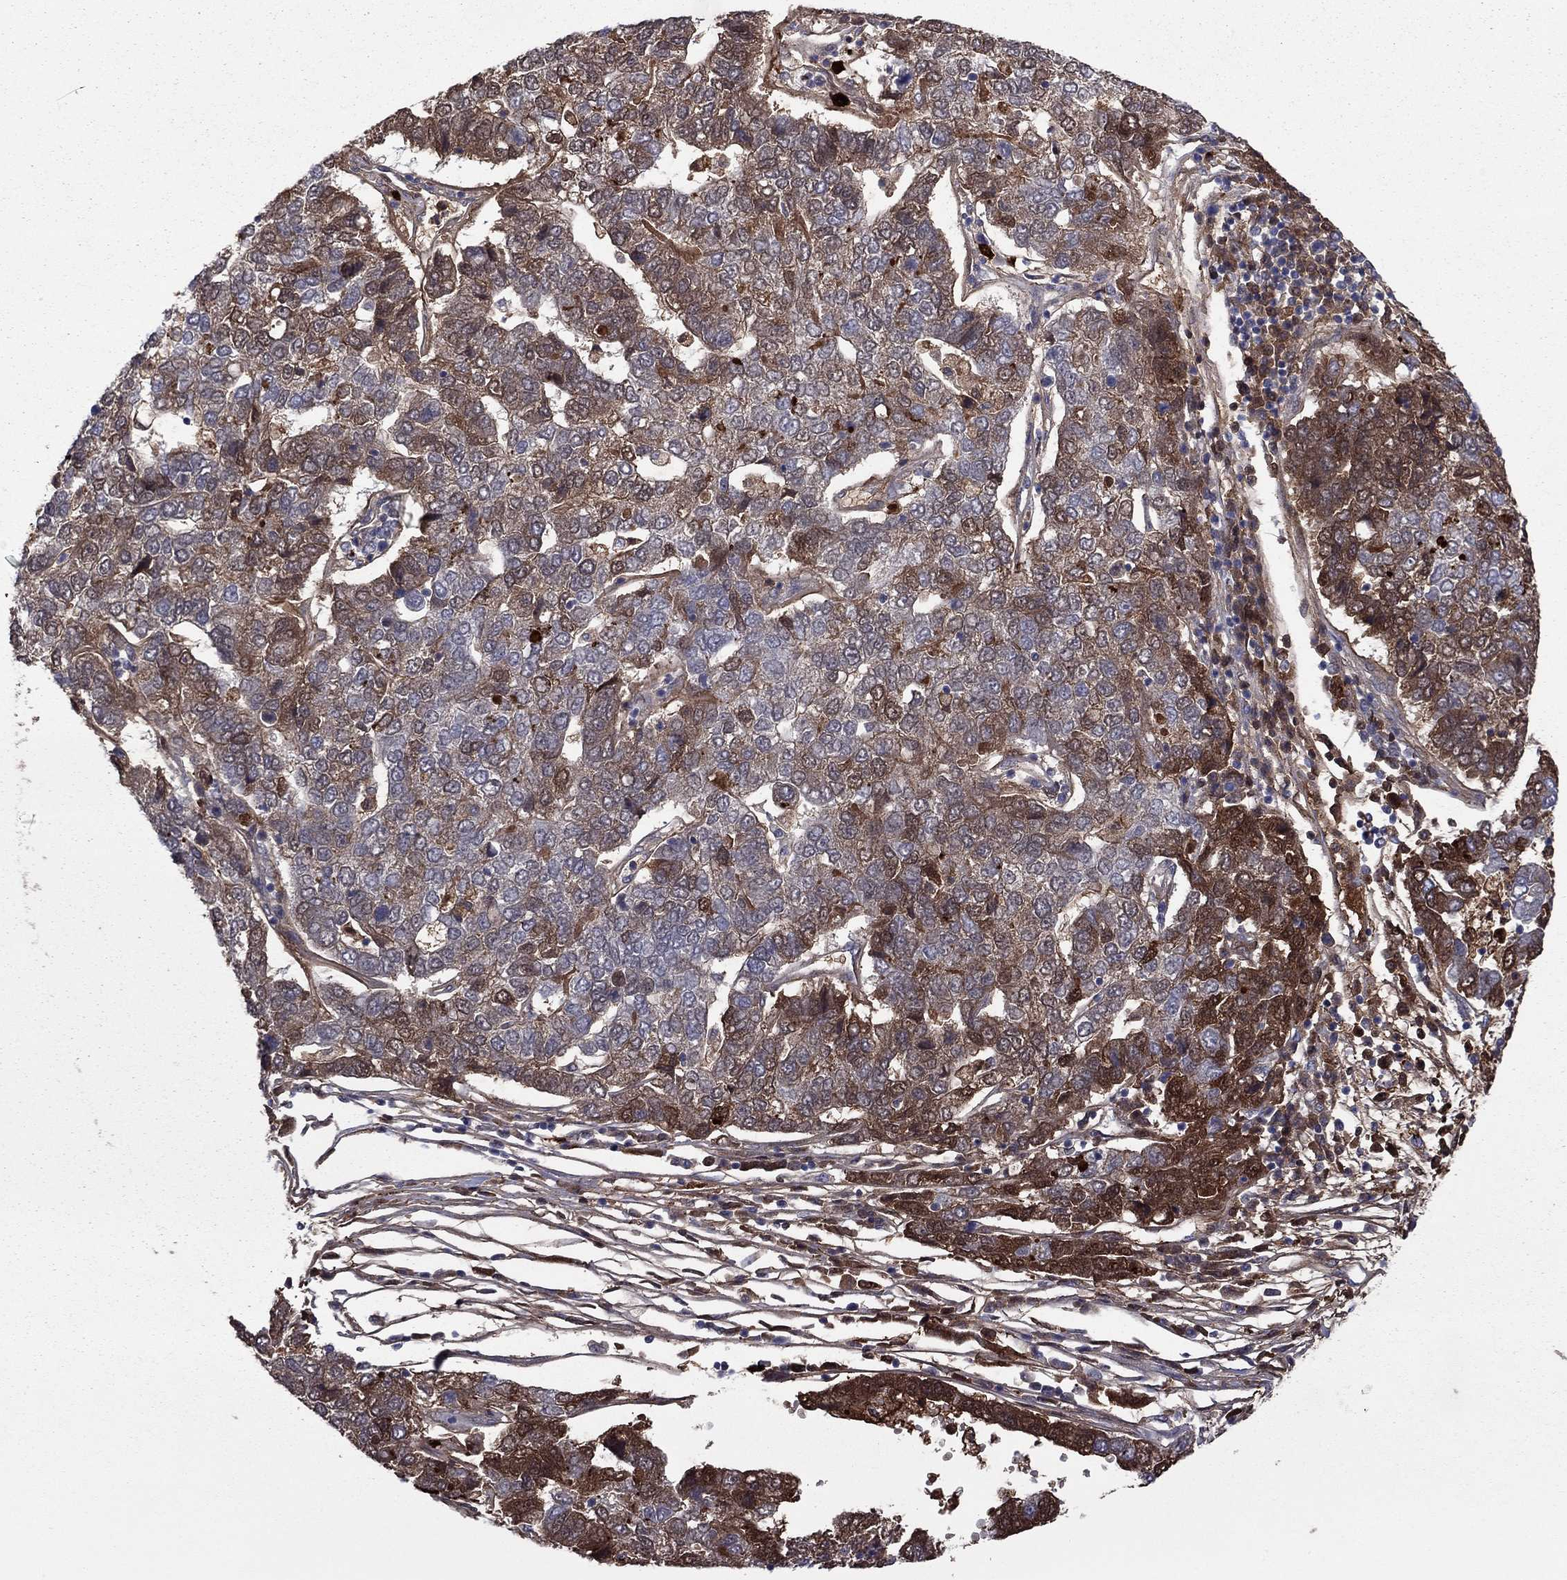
{"staining": {"intensity": "strong", "quantity": "25%-75%", "location": "cytoplasmic/membranous"}, "tissue": "pancreatic cancer", "cell_type": "Tumor cells", "image_type": "cancer", "snomed": [{"axis": "morphology", "description": "Adenocarcinoma, NOS"}, {"axis": "topography", "description": "Pancreas"}], "caption": "The histopathology image exhibits staining of pancreatic cancer, revealing strong cytoplasmic/membranous protein positivity (brown color) within tumor cells. (Stains: DAB in brown, nuclei in blue, Microscopy: brightfield microscopy at high magnification).", "gene": "HPX", "patient": {"sex": "female", "age": 61}}